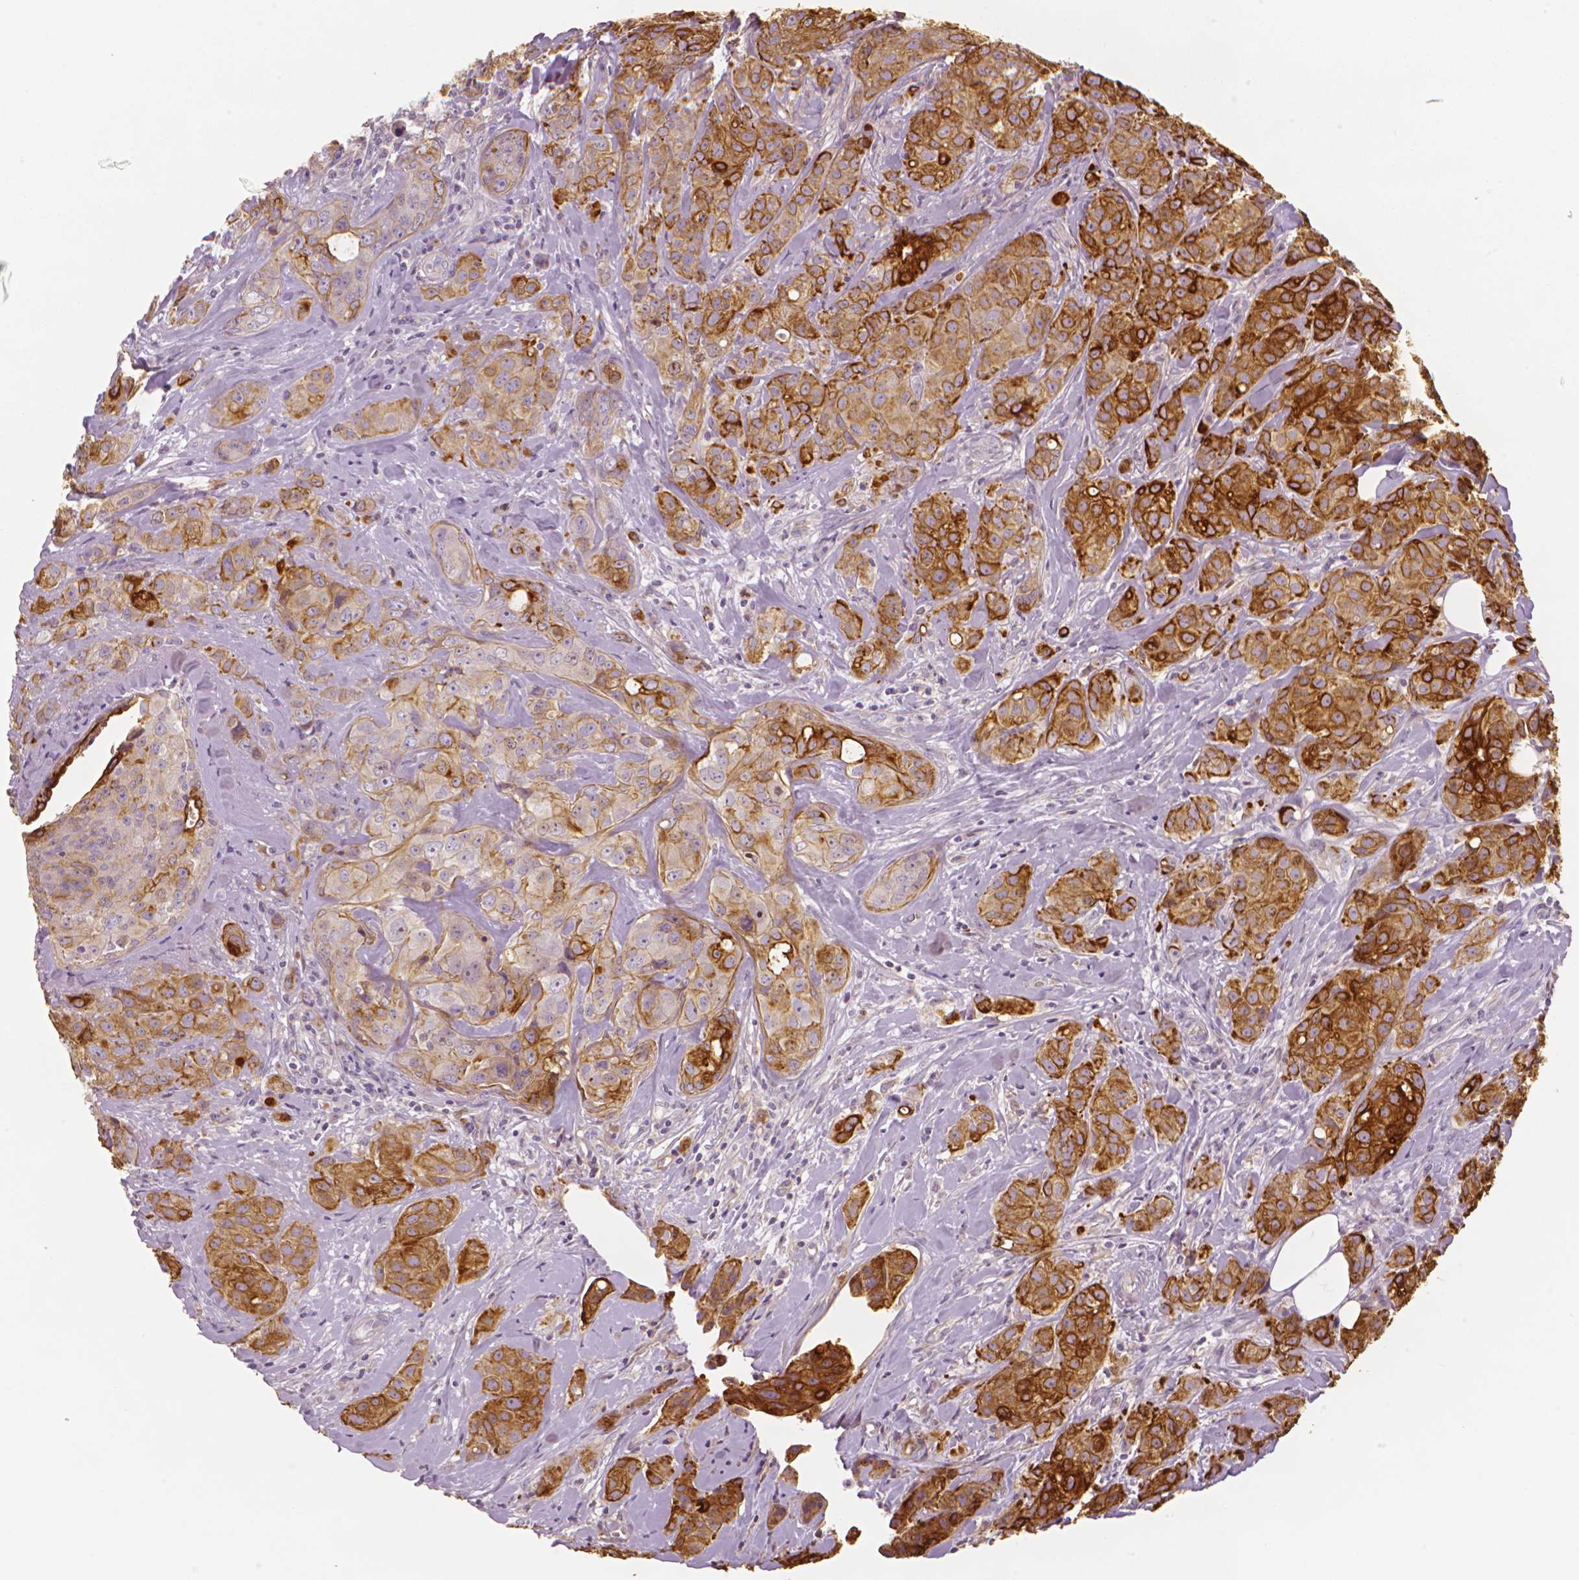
{"staining": {"intensity": "strong", "quantity": "25%-75%", "location": "cytoplasmic/membranous"}, "tissue": "breast cancer", "cell_type": "Tumor cells", "image_type": "cancer", "snomed": [{"axis": "morphology", "description": "Duct carcinoma"}, {"axis": "topography", "description": "Breast"}], "caption": "Immunohistochemistry (IHC) image of breast cancer stained for a protein (brown), which reveals high levels of strong cytoplasmic/membranous expression in approximately 25%-75% of tumor cells.", "gene": "MKI67", "patient": {"sex": "female", "age": 43}}